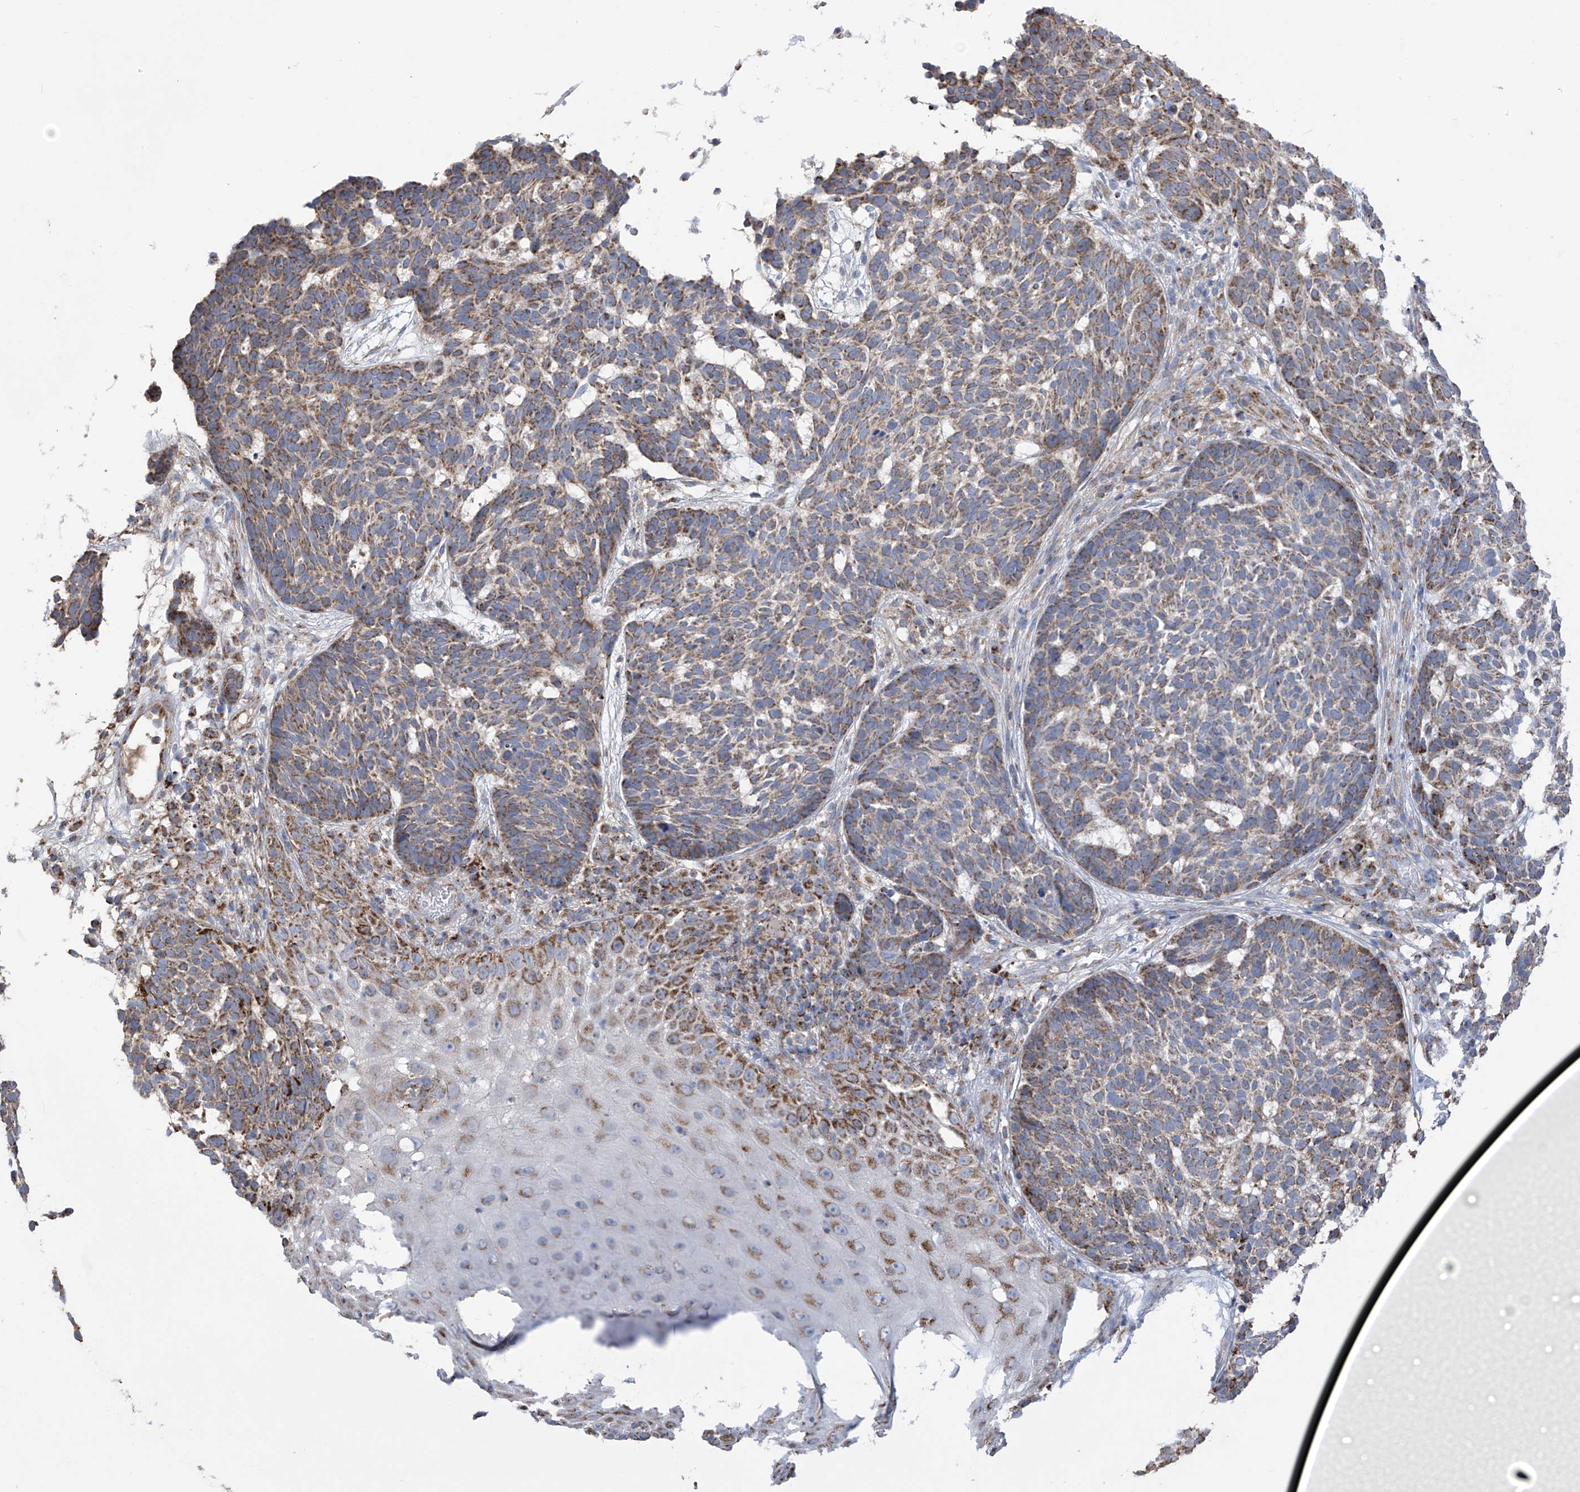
{"staining": {"intensity": "moderate", "quantity": ">75%", "location": "cytoplasmic/membranous"}, "tissue": "skin cancer", "cell_type": "Tumor cells", "image_type": "cancer", "snomed": [{"axis": "morphology", "description": "Basal cell carcinoma"}, {"axis": "topography", "description": "Skin"}], "caption": "High-magnification brightfield microscopy of skin basal cell carcinoma stained with DAB (brown) and counterstained with hematoxylin (blue). tumor cells exhibit moderate cytoplasmic/membranous positivity is present in approximately>75% of cells.", "gene": "PNPT1", "patient": {"sex": "male", "age": 85}}